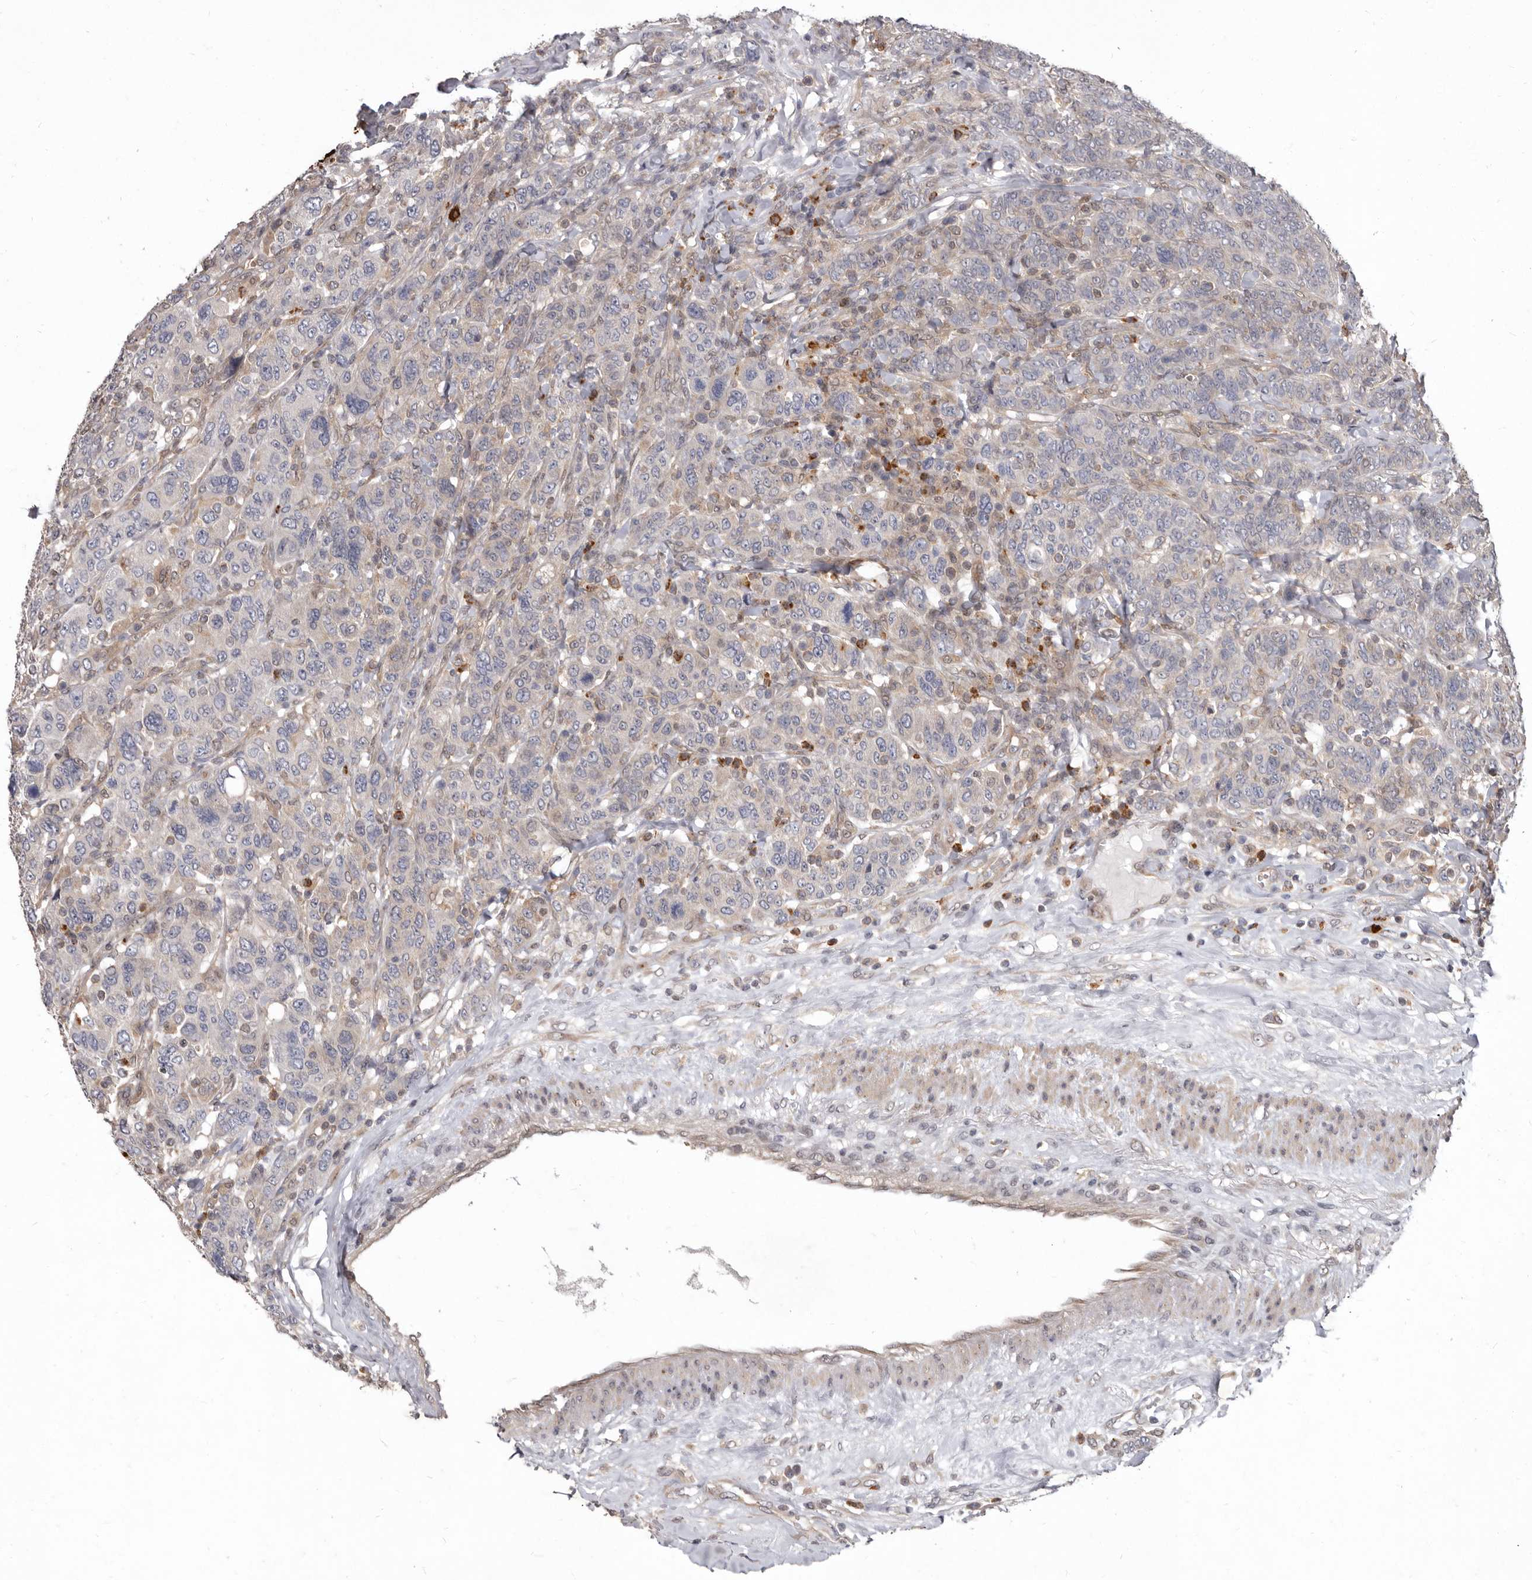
{"staining": {"intensity": "negative", "quantity": "none", "location": "none"}, "tissue": "breast cancer", "cell_type": "Tumor cells", "image_type": "cancer", "snomed": [{"axis": "morphology", "description": "Duct carcinoma"}, {"axis": "topography", "description": "Breast"}], "caption": "A high-resolution micrograph shows immunohistochemistry staining of breast intraductal carcinoma, which exhibits no significant positivity in tumor cells. (DAB immunohistochemistry with hematoxylin counter stain).", "gene": "ACLY", "patient": {"sex": "female", "age": 37}}